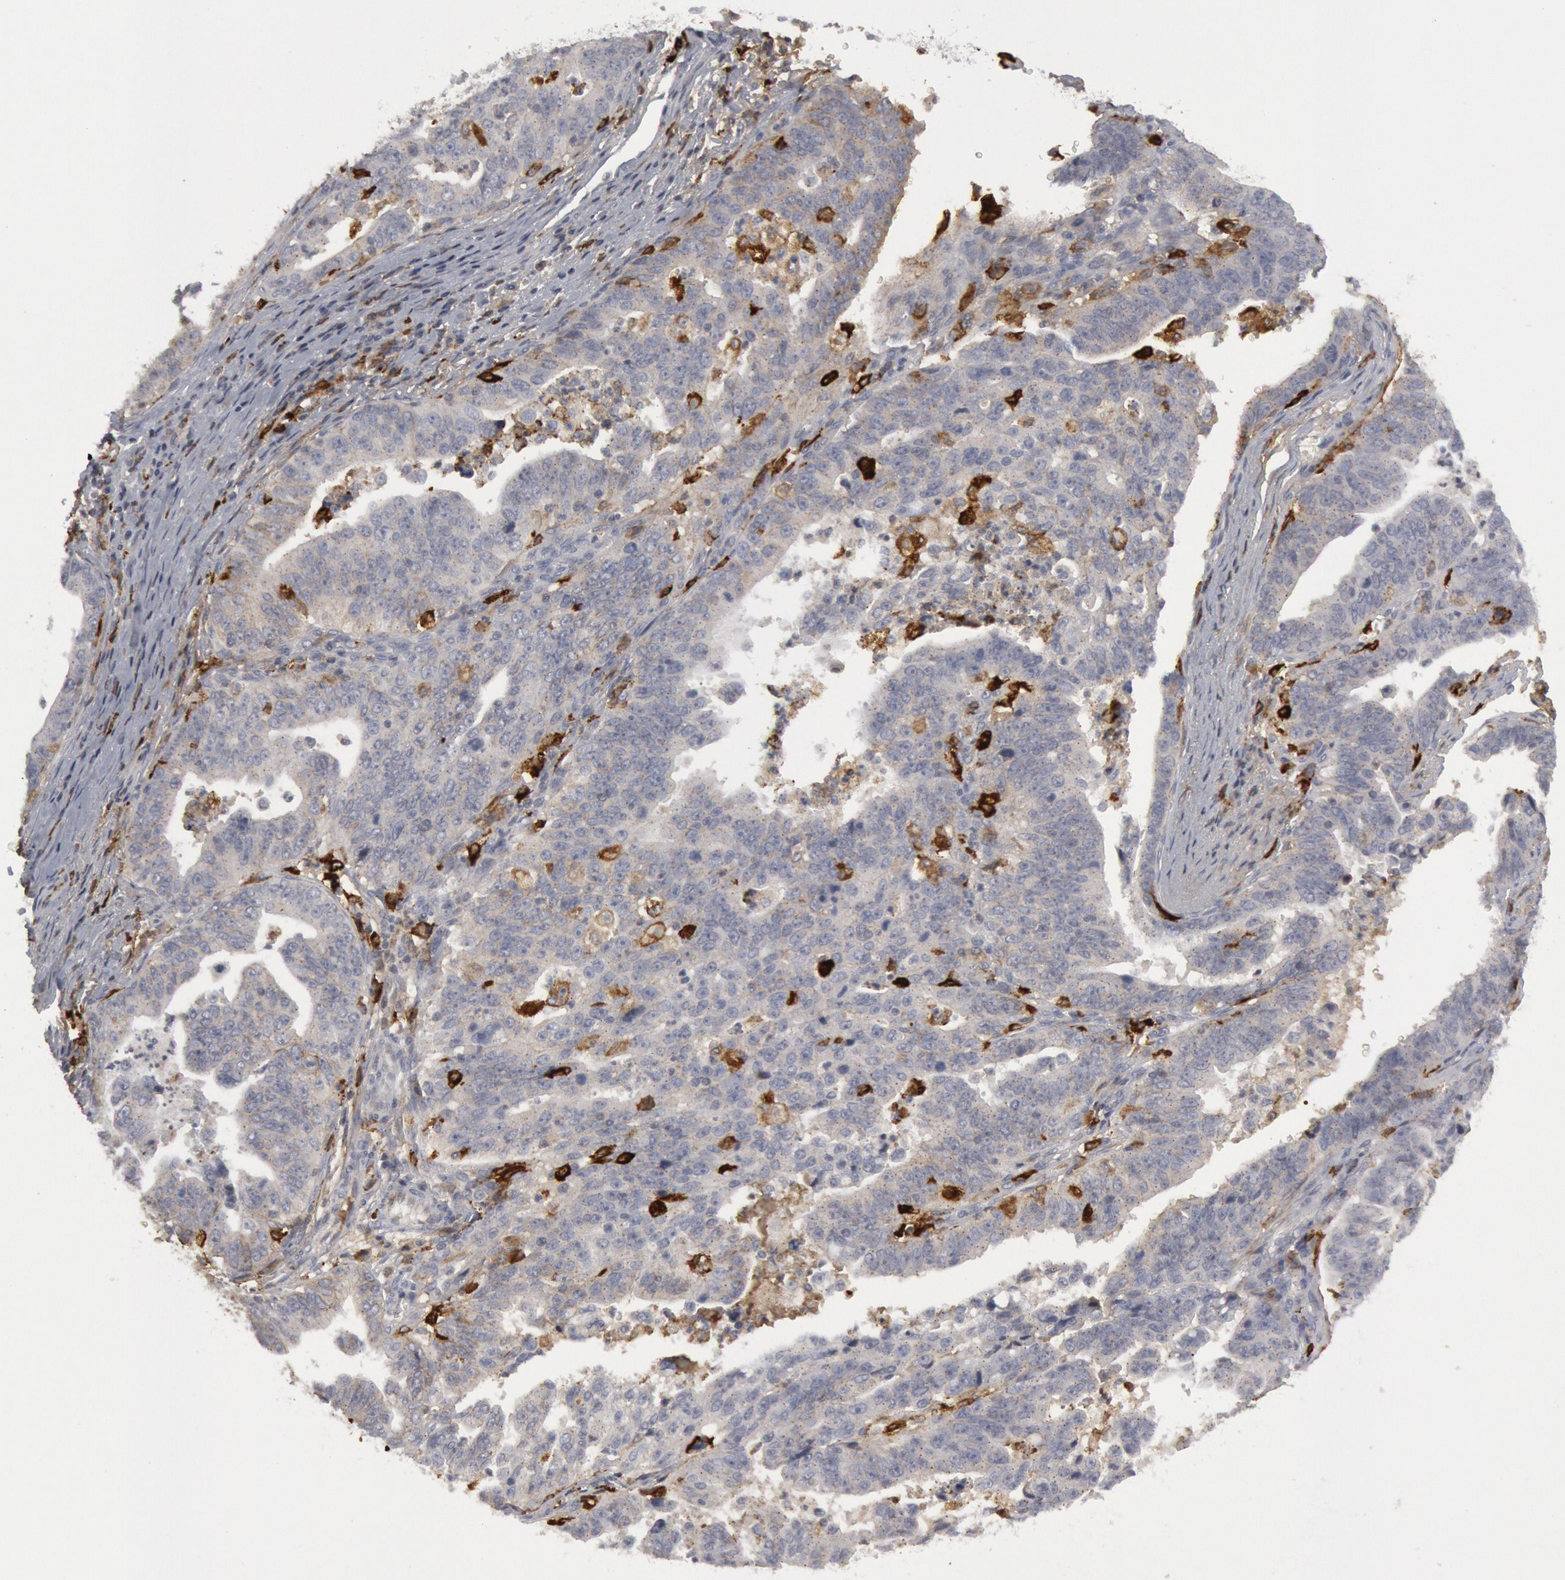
{"staining": {"intensity": "negative", "quantity": "none", "location": "none"}, "tissue": "stomach cancer", "cell_type": "Tumor cells", "image_type": "cancer", "snomed": [{"axis": "morphology", "description": "Adenocarcinoma, NOS"}, {"axis": "topography", "description": "Stomach, upper"}], "caption": "DAB (3,3'-diaminobenzidine) immunohistochemical staining of stomach cancer (adenocarcinoma) displays no significant expression in tumor cells.", "gene": "C1QC", "patient": {"sex": "female", "age": 50}}